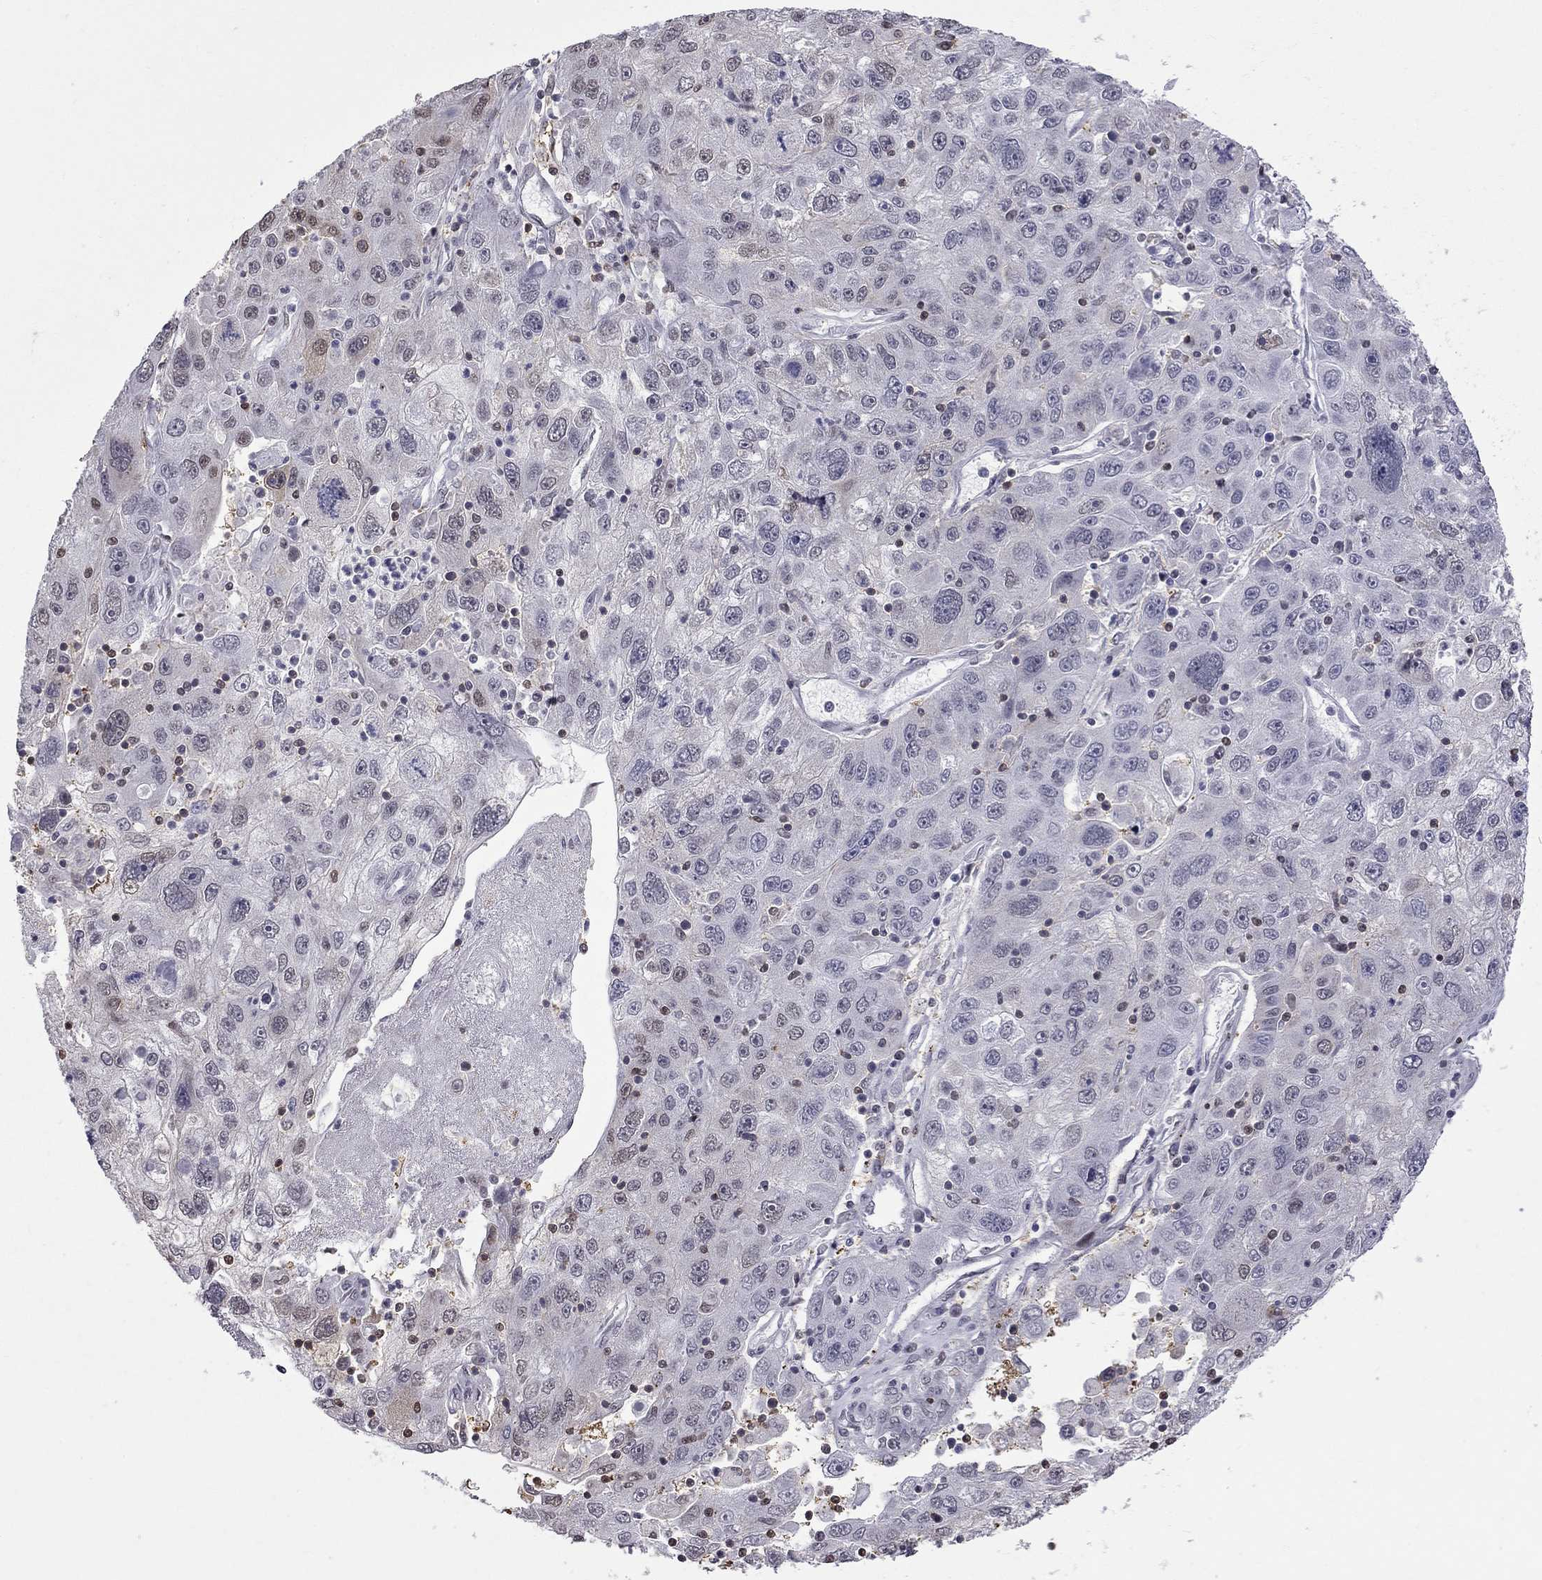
{"staining": {"intensity": "negative", "quantity": "none", "location": "none"}, "tissue": "stomach cancer", "cell_type": "Tumor cells", "image_type": "cancer", "snomed": [{"axis": "morphology", "description": "Adenocarcinoma, NOS"}, {"axis": "topography", "description": "Stomach"}], "caption": "Human stomach cancer (adenocarcinoma) stained for a protein using immunohistochemistry (IHC) reveals no positivity in tumor cells.", "gene": "RFWD3", "patient": {"sex": "male", "age": 56}}